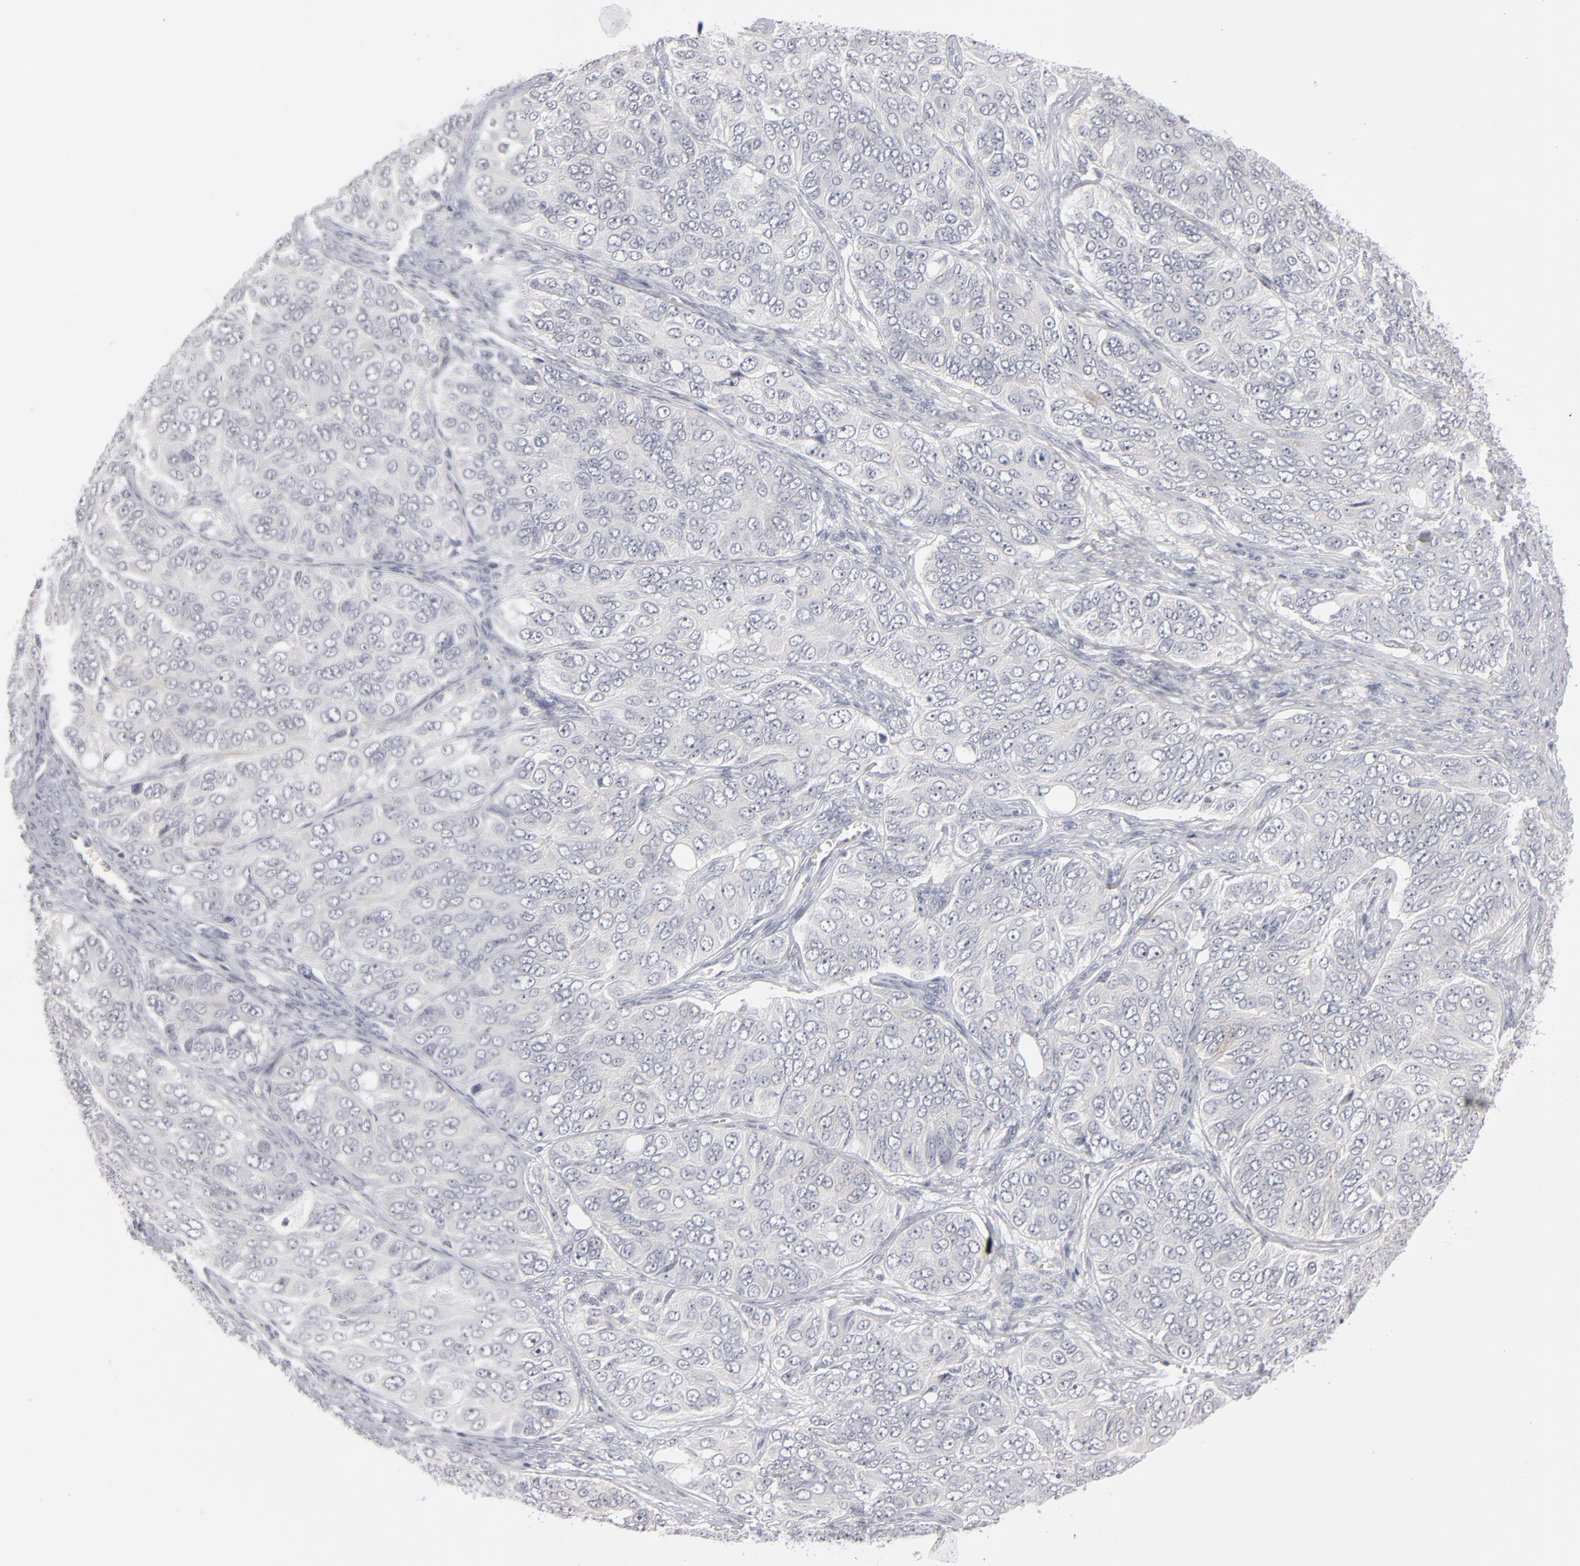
{"staining": {"intensity": "negative", "quantity": "none", "location": "none"}, "tissue": "ovarian cancer", "cell_type": "Tumor cells", "image_type": "cancer", "snomed": [{"axis": "morphology", "description": "Carcinoma, endometroid"}, {"axis": "topography", "description": "Ovary"}], "caption": "DAB (3,3'-diaminobenzidine) immunohistochemical staining of endometroid carcinoma (ovarian) displays no significant positivity in tumor cells.", "gene": "KIAA1210", "patient": {"sex": "female", "age": 51}}